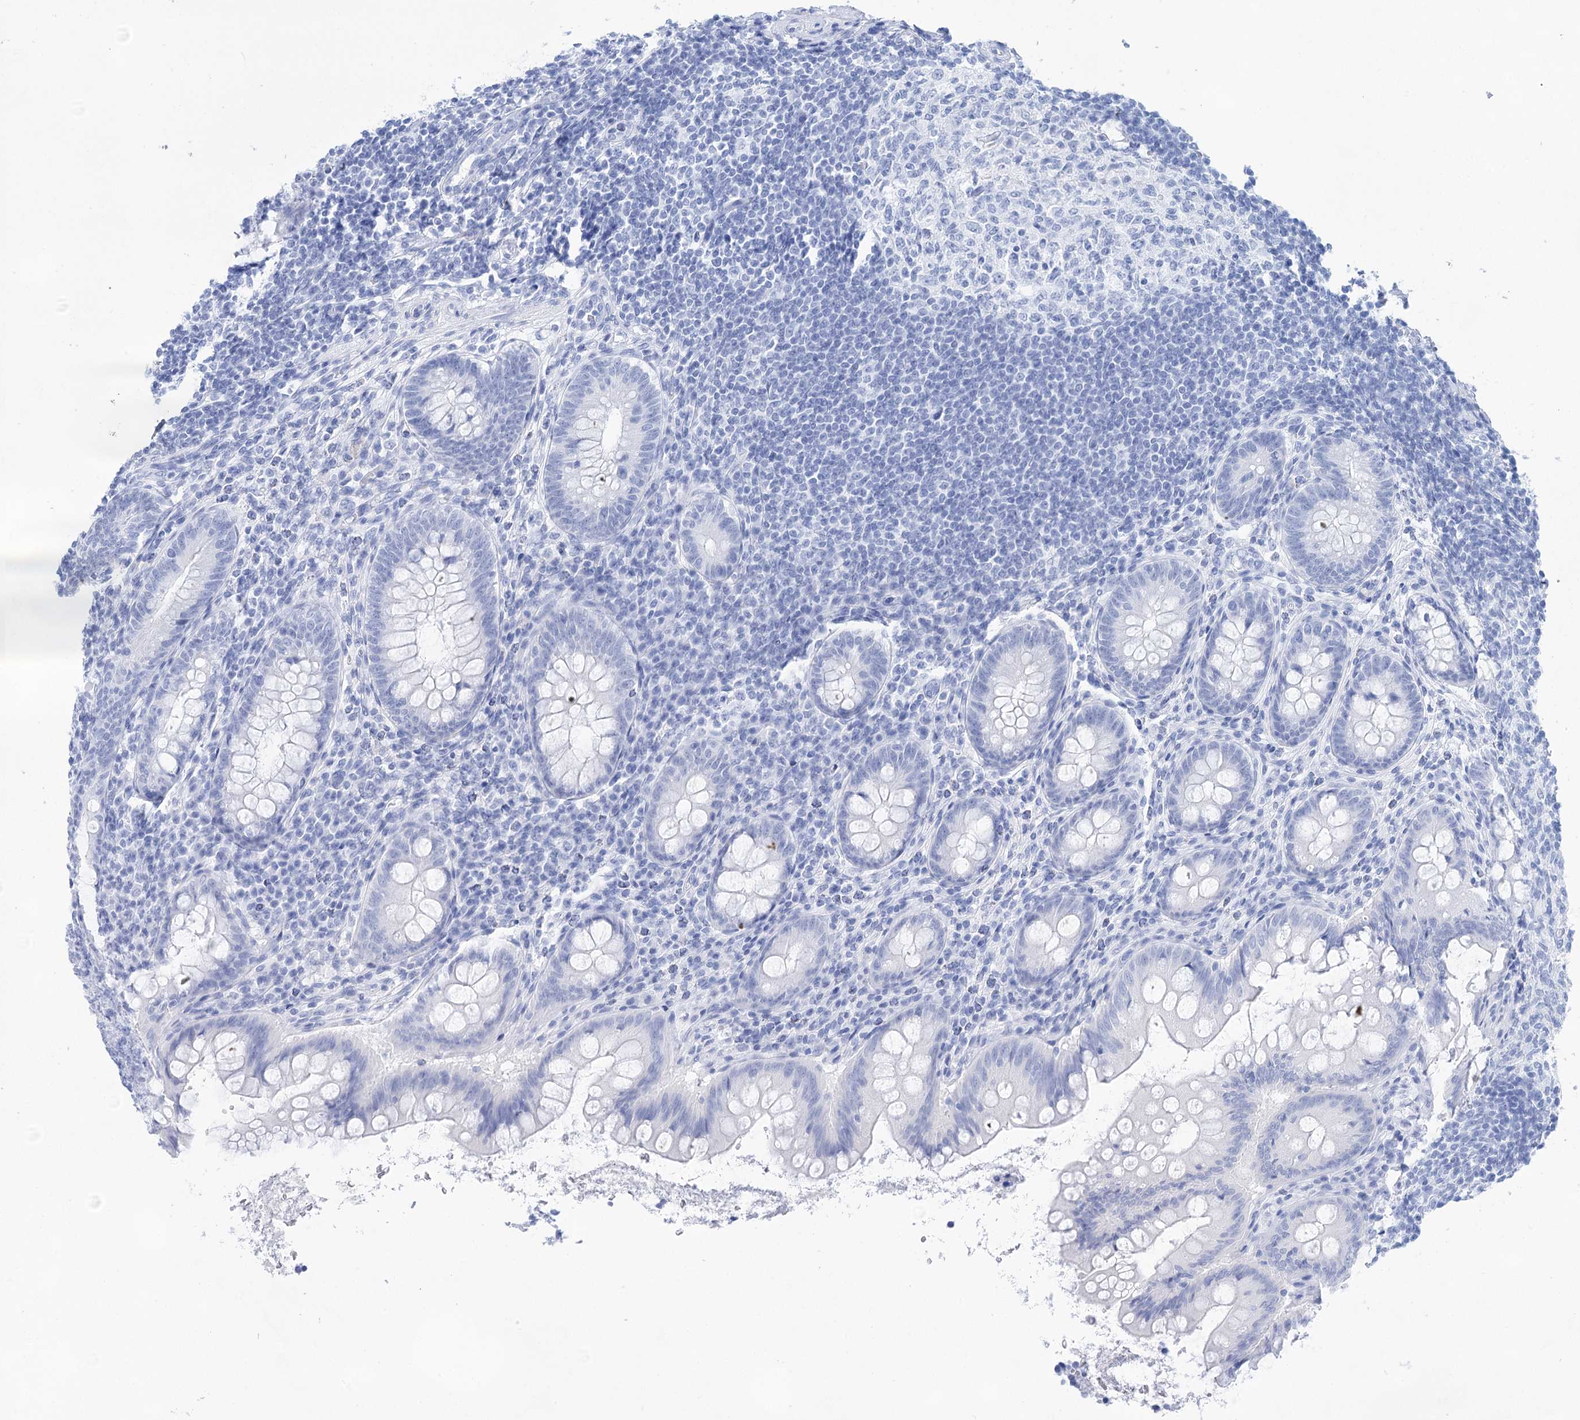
{"staining": {"intensity": "negative", "quantity": "none", "location": "none"}, "tissue": "appendix", "cell_type": "Glandular cells", "image_type": "normal", "snomed": [{"axis": "morphology", "description": "Normal tissue, NOS"}, {"axis": "topography", "description": "Appendix"}], "caption": "A high-resolution histopathology image shows immunohistochemistry staining of benign appendix, which shows no significant positivity in glandular cells. (DAB (3,3'-diaminobenzidine) IHC, high magnification).", "gene": "LALBA", "patient": {"sex": "female", "age": 33}}